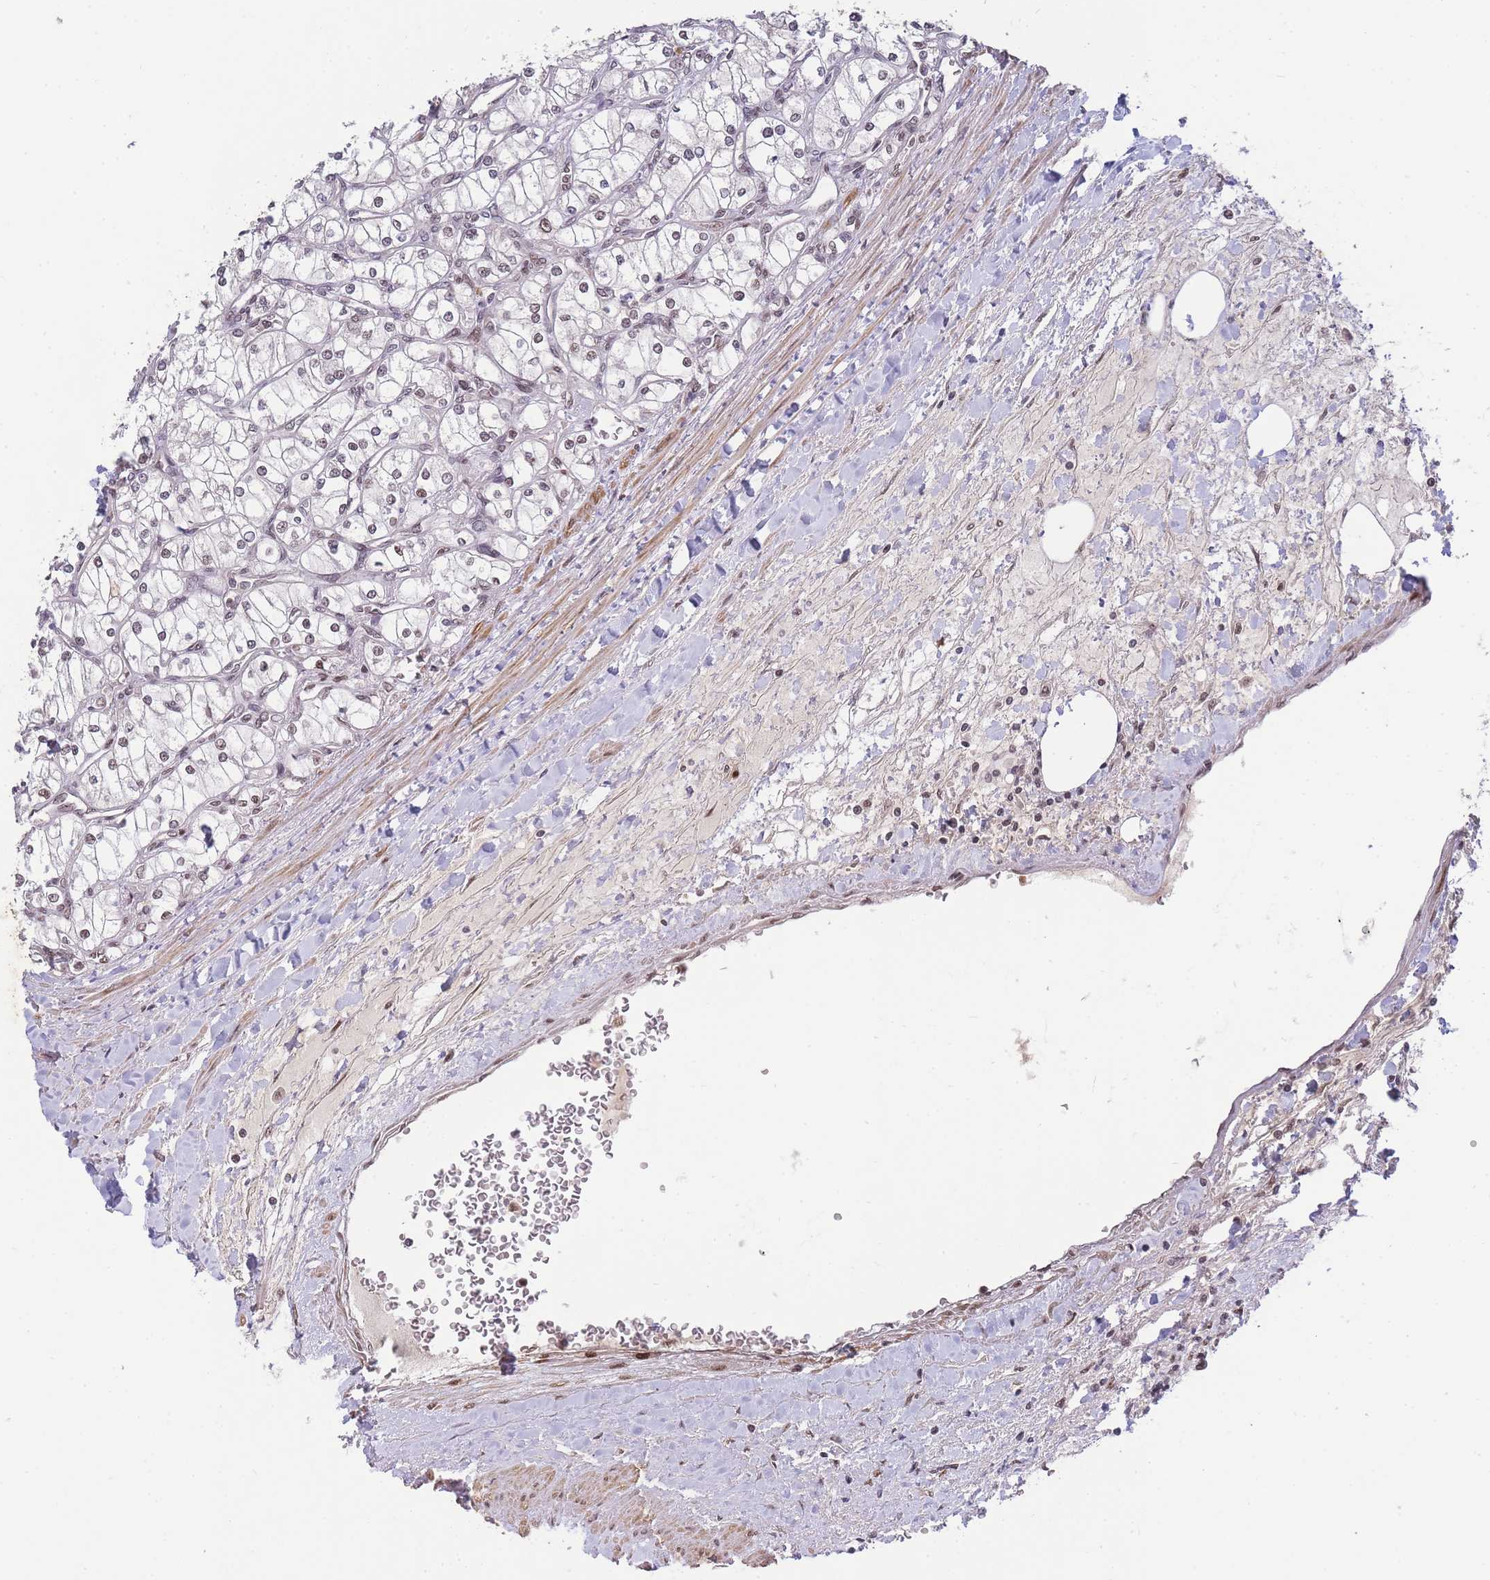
{"staining": {"intensity": "moderate", "quantity": "25%-75%", "location": "nuclear"}, "tissue": "renal cancer", "cell_type": "Tumor cells", "image_type": "cancer", "snomed": [{"axis": "morphology", "description": "Adenocarcinoma, NOS"}, {"axis": "topography", "description": "Kidney"}], "caption": "Renal adenocarcinoma stained with a protein marker shows moderate staining in tumor cells.", "gene": "PRKDC", "patient": {"sex": "male", "age": 80}}